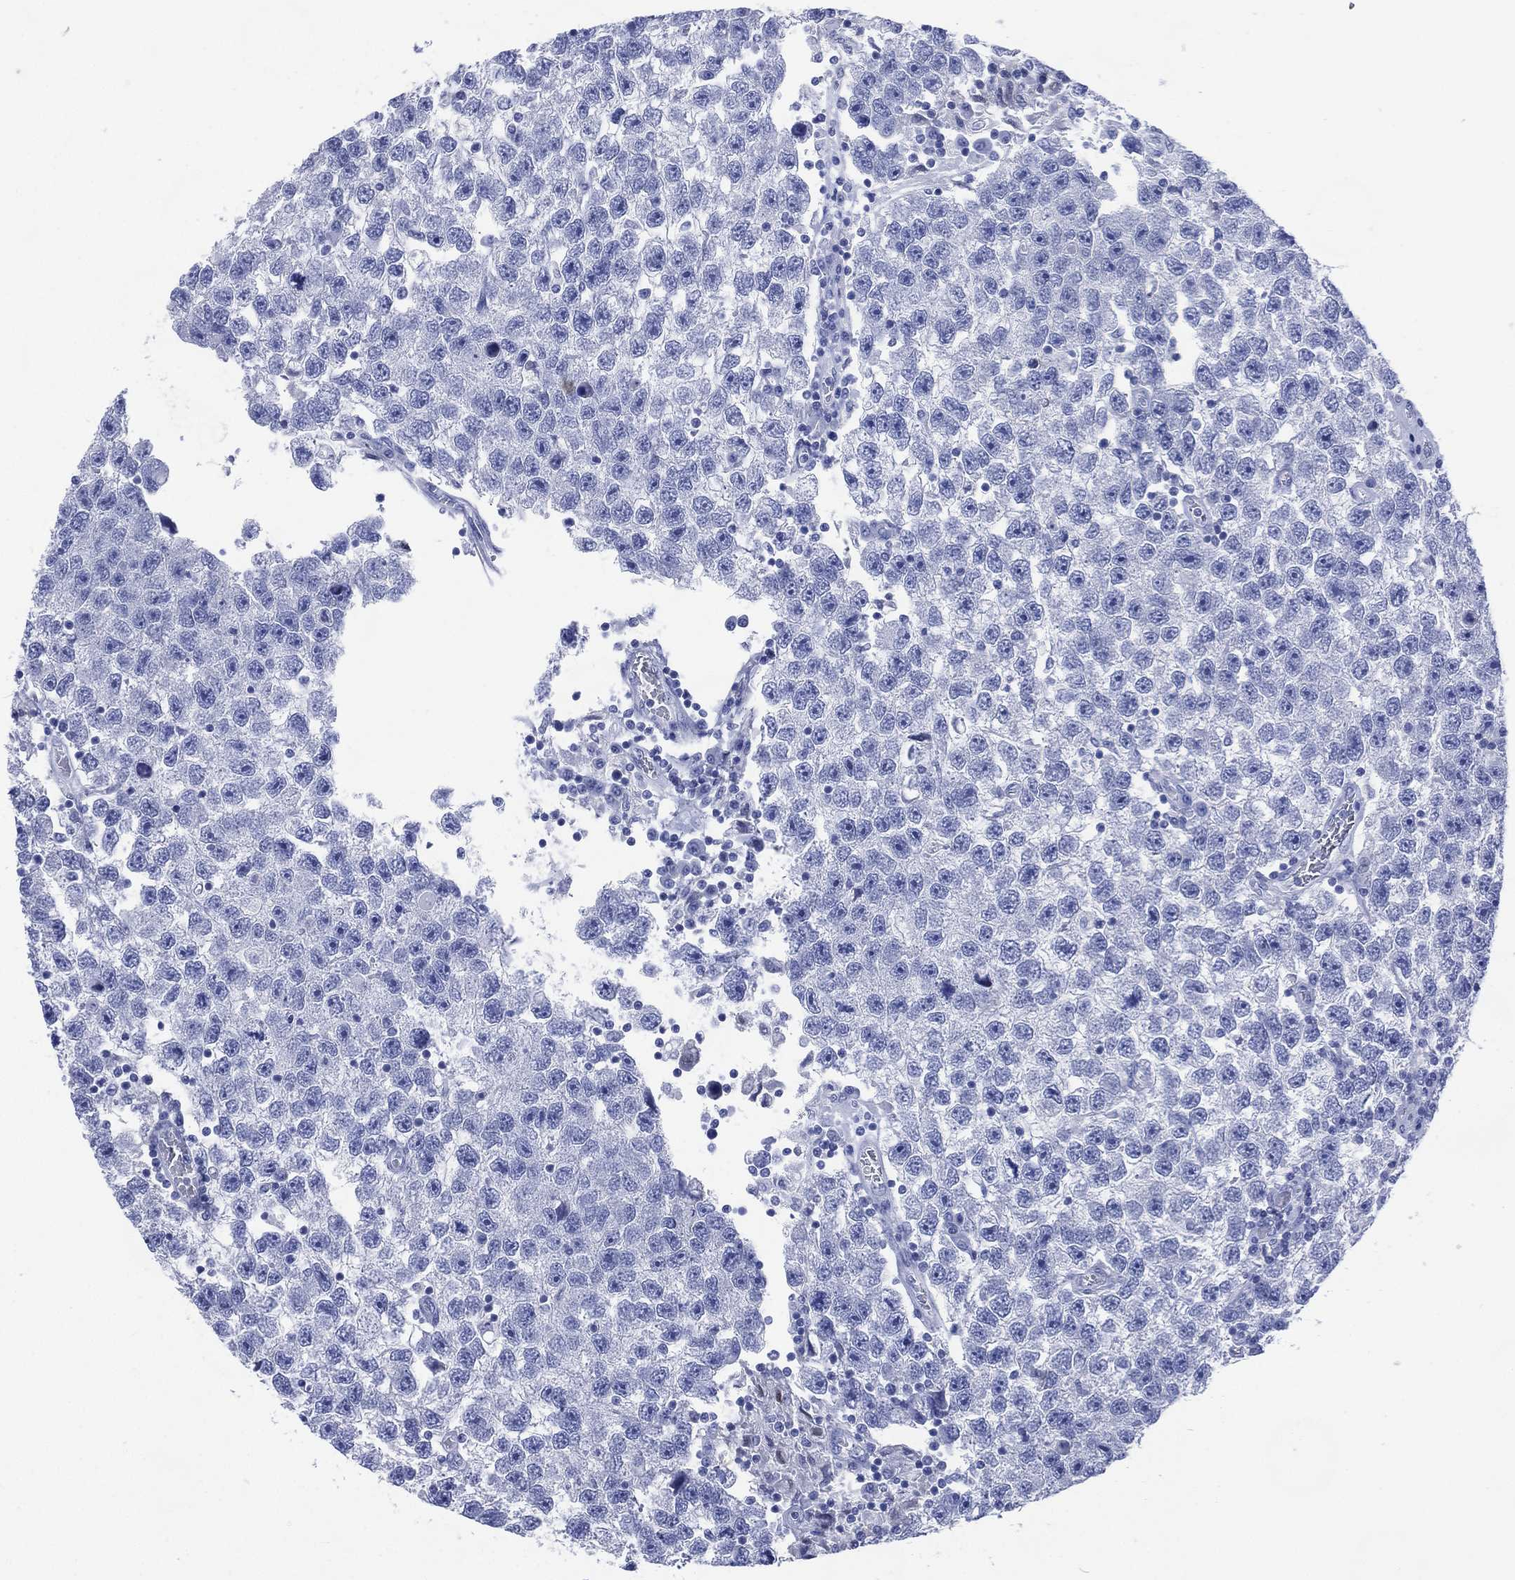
{"staining": {"intensity": "negative", "quantity": "none", "location": "none"}, "tissue": "testis cancer", "cell_type": "Tumor cells", "image_type": "cancer", "snomed": [{"axis": "morphology", "description": "Seminoma, NOS"}, {"axis": "topography", "description": "Testis"}], "caption": "High magnification brightfield microscopy of testis cancer stained with DAB (brown) and counterstained with hematoxylin (blue): tumor cells show no significant positivity. (Brightfield microscopy of DAB immunohistochemistry at high magnification).", "gene": "TMEM247", "patient": {"sex": "male", "age": 26}}